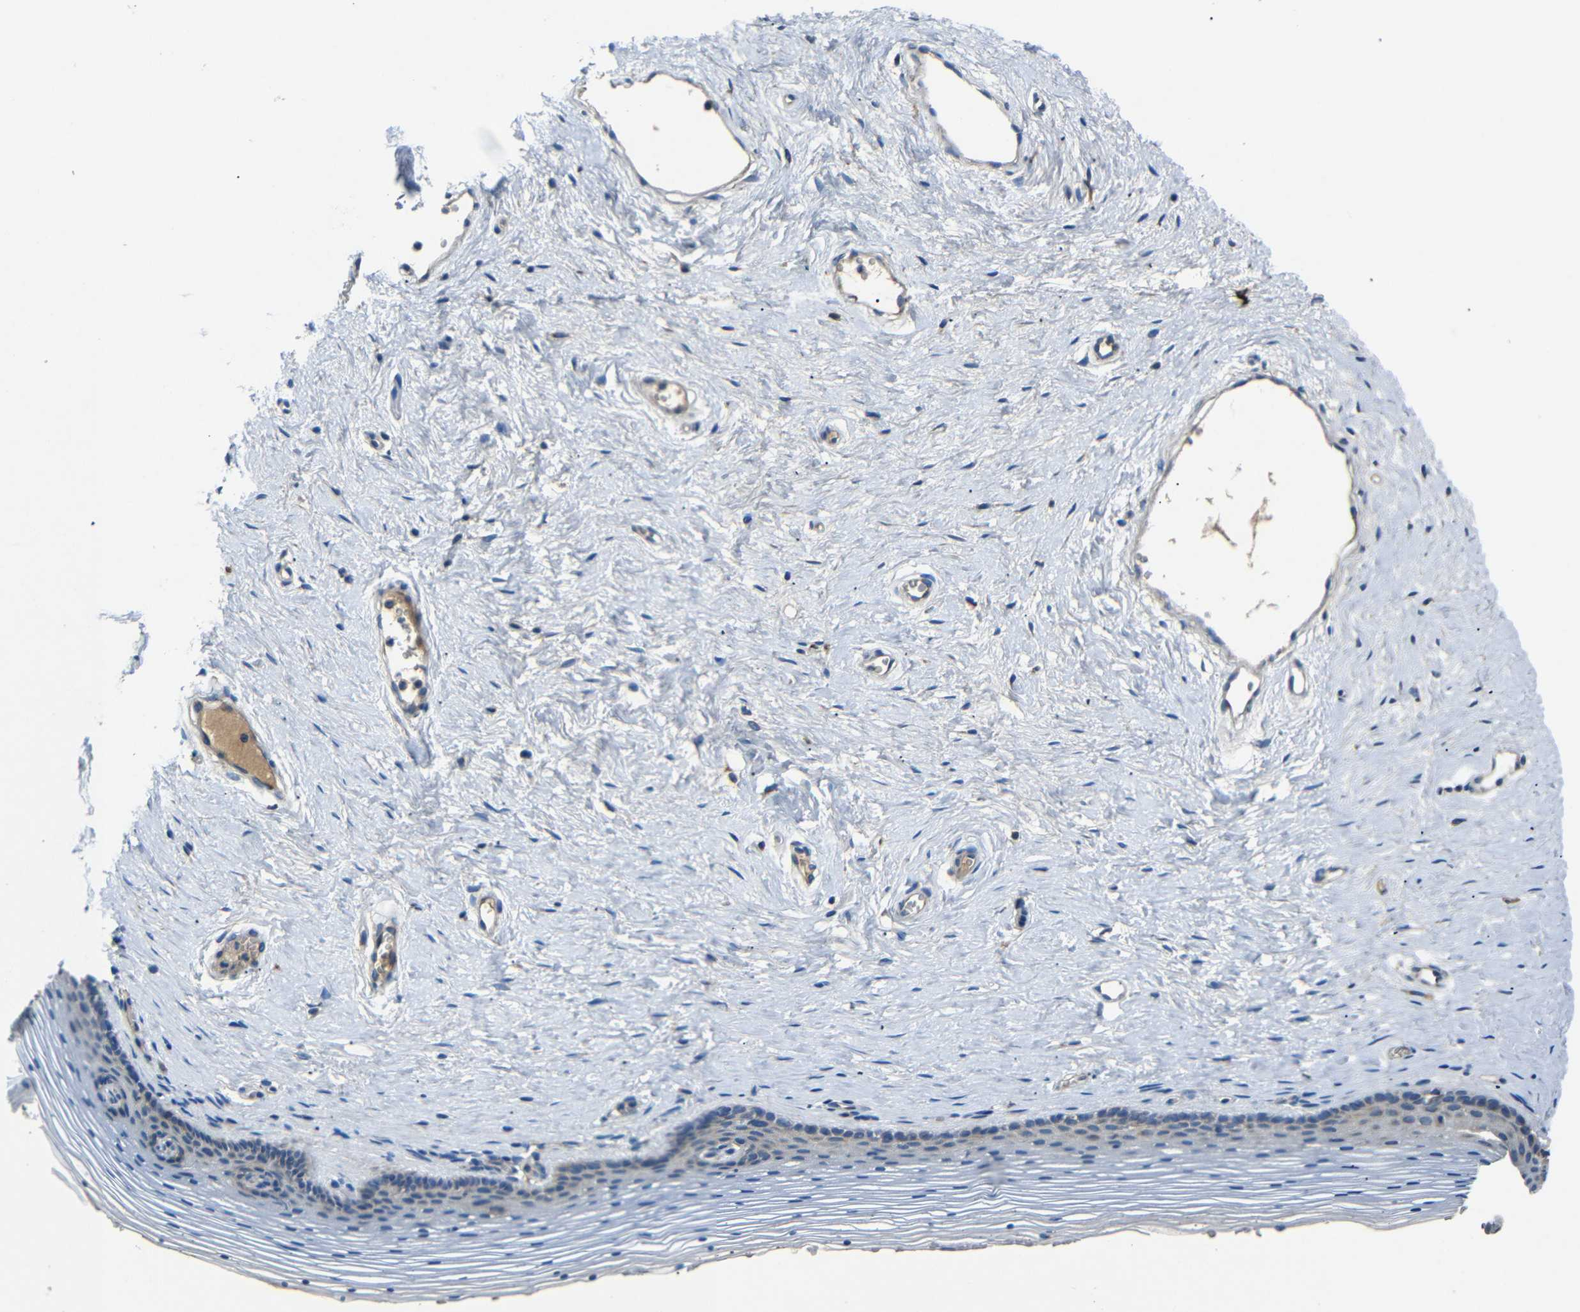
{"staining": {"intensity": "weak", "quantity": "<25%", "location": "cytoplasmic/membranous"}, "tissue": "vagina", "cell_type": "Squamous epithelial cells", "image_type": "normal", "snomed": [{"axis": "morphology", "description": "Normal tissue, NOS"}, {"axis": "topography", "description": "Vagina"}], "caption": "Protein analysis of unremarkable vagina exhibits no significant expression in squamous epithelial cells.", "gene": "NETO2", "patient": {"sex": "female", "age": 32}}